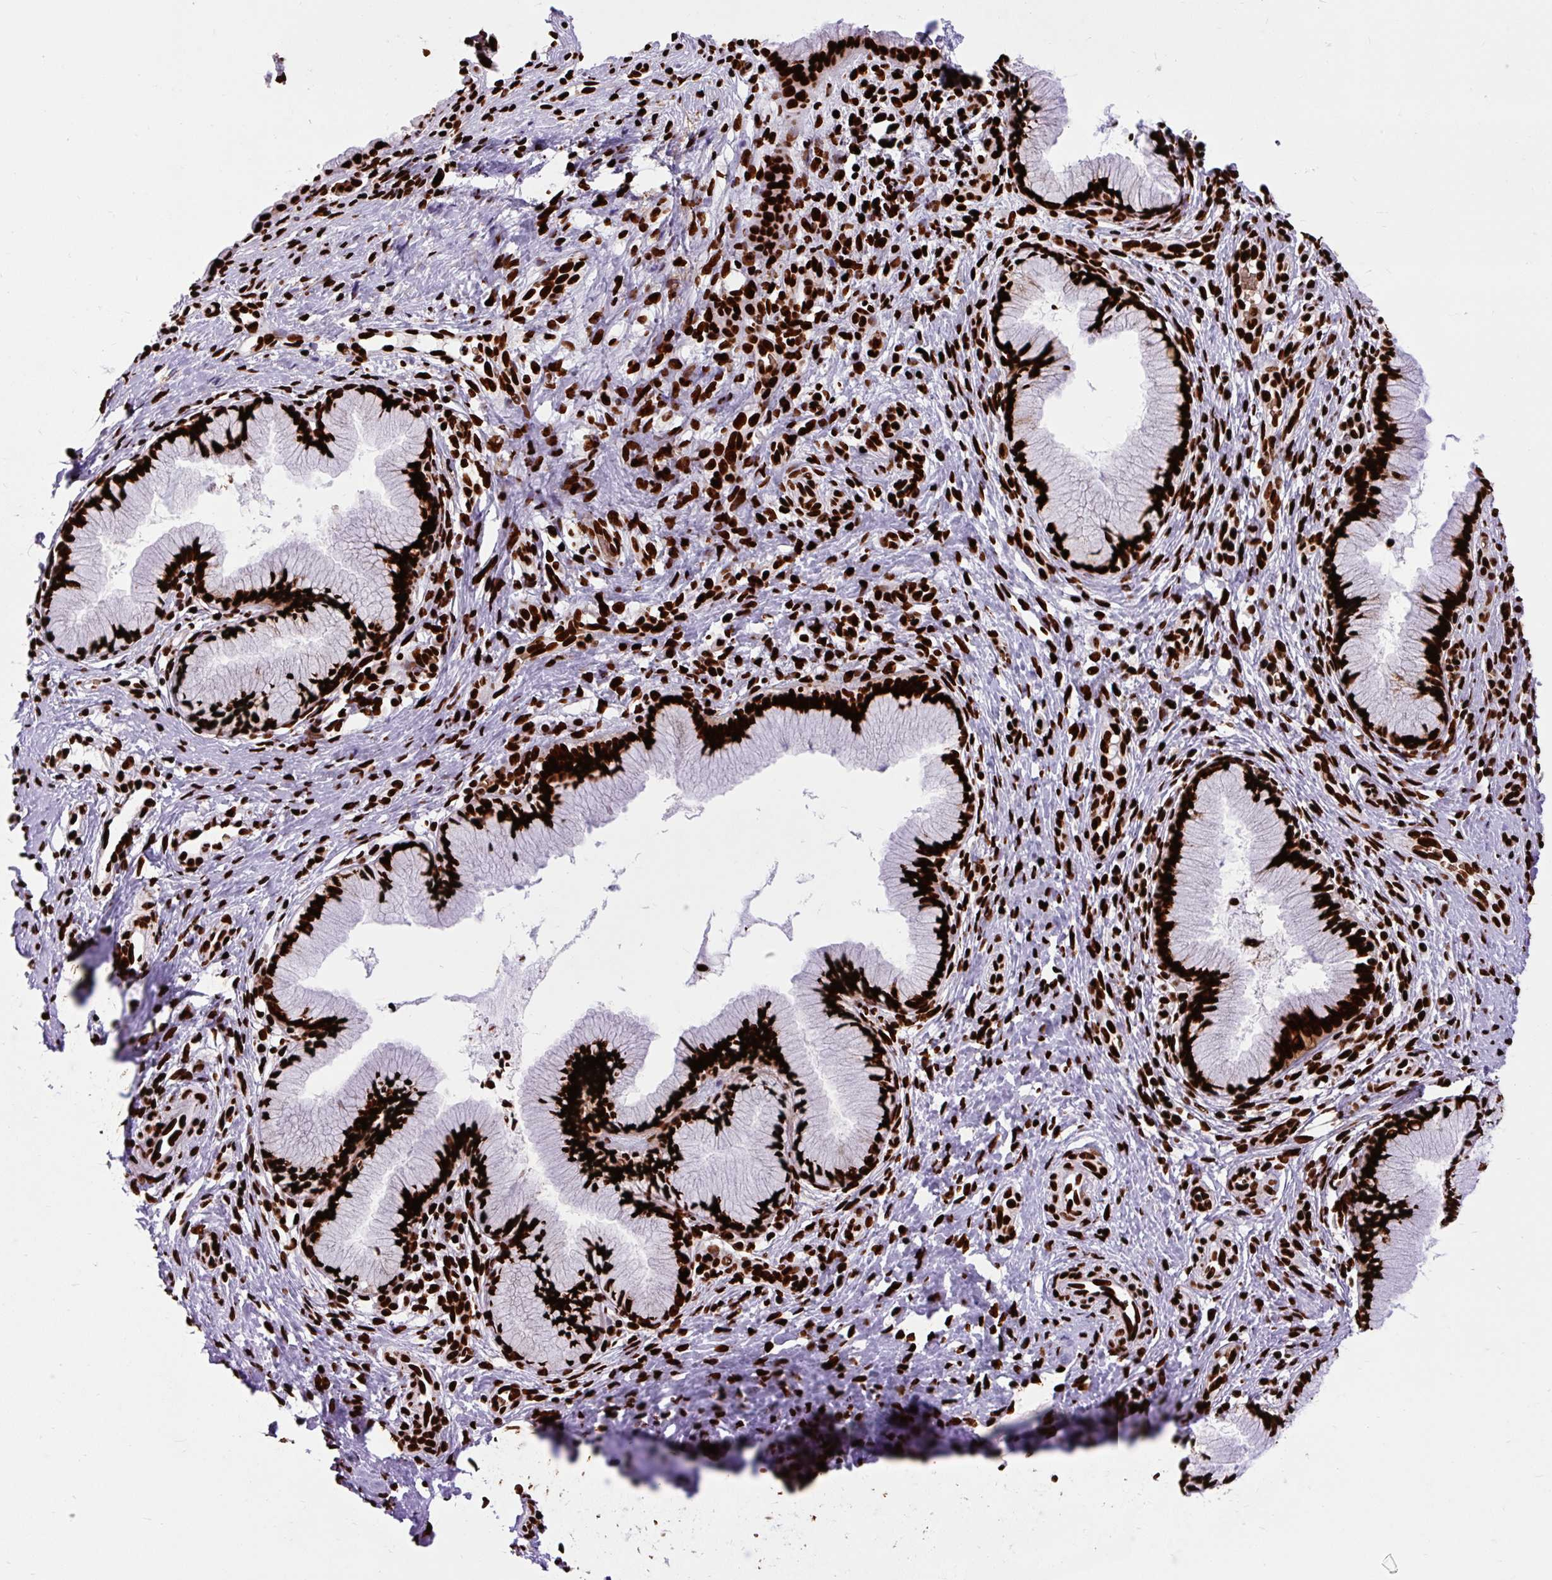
{"staining": {"intensity": "strong", "quantity": ">75%", "location": "nuclear"}, "tissue": "cervix", "cell_type": "Glandular cells", "image_type": "normal", "snomed": [{"axis": "morphology", "description": "Normal tissue, NOS"}, {"axis": "topography", "description": "Cervix"}], "caption": "This is an image of immunohistochemistry (IHC) staining of unremarkable cervix, which shows strong staining in the nuclear of glandular cells.", "gene": "FUS", "patient": {"sex": "female", "age": 36}}